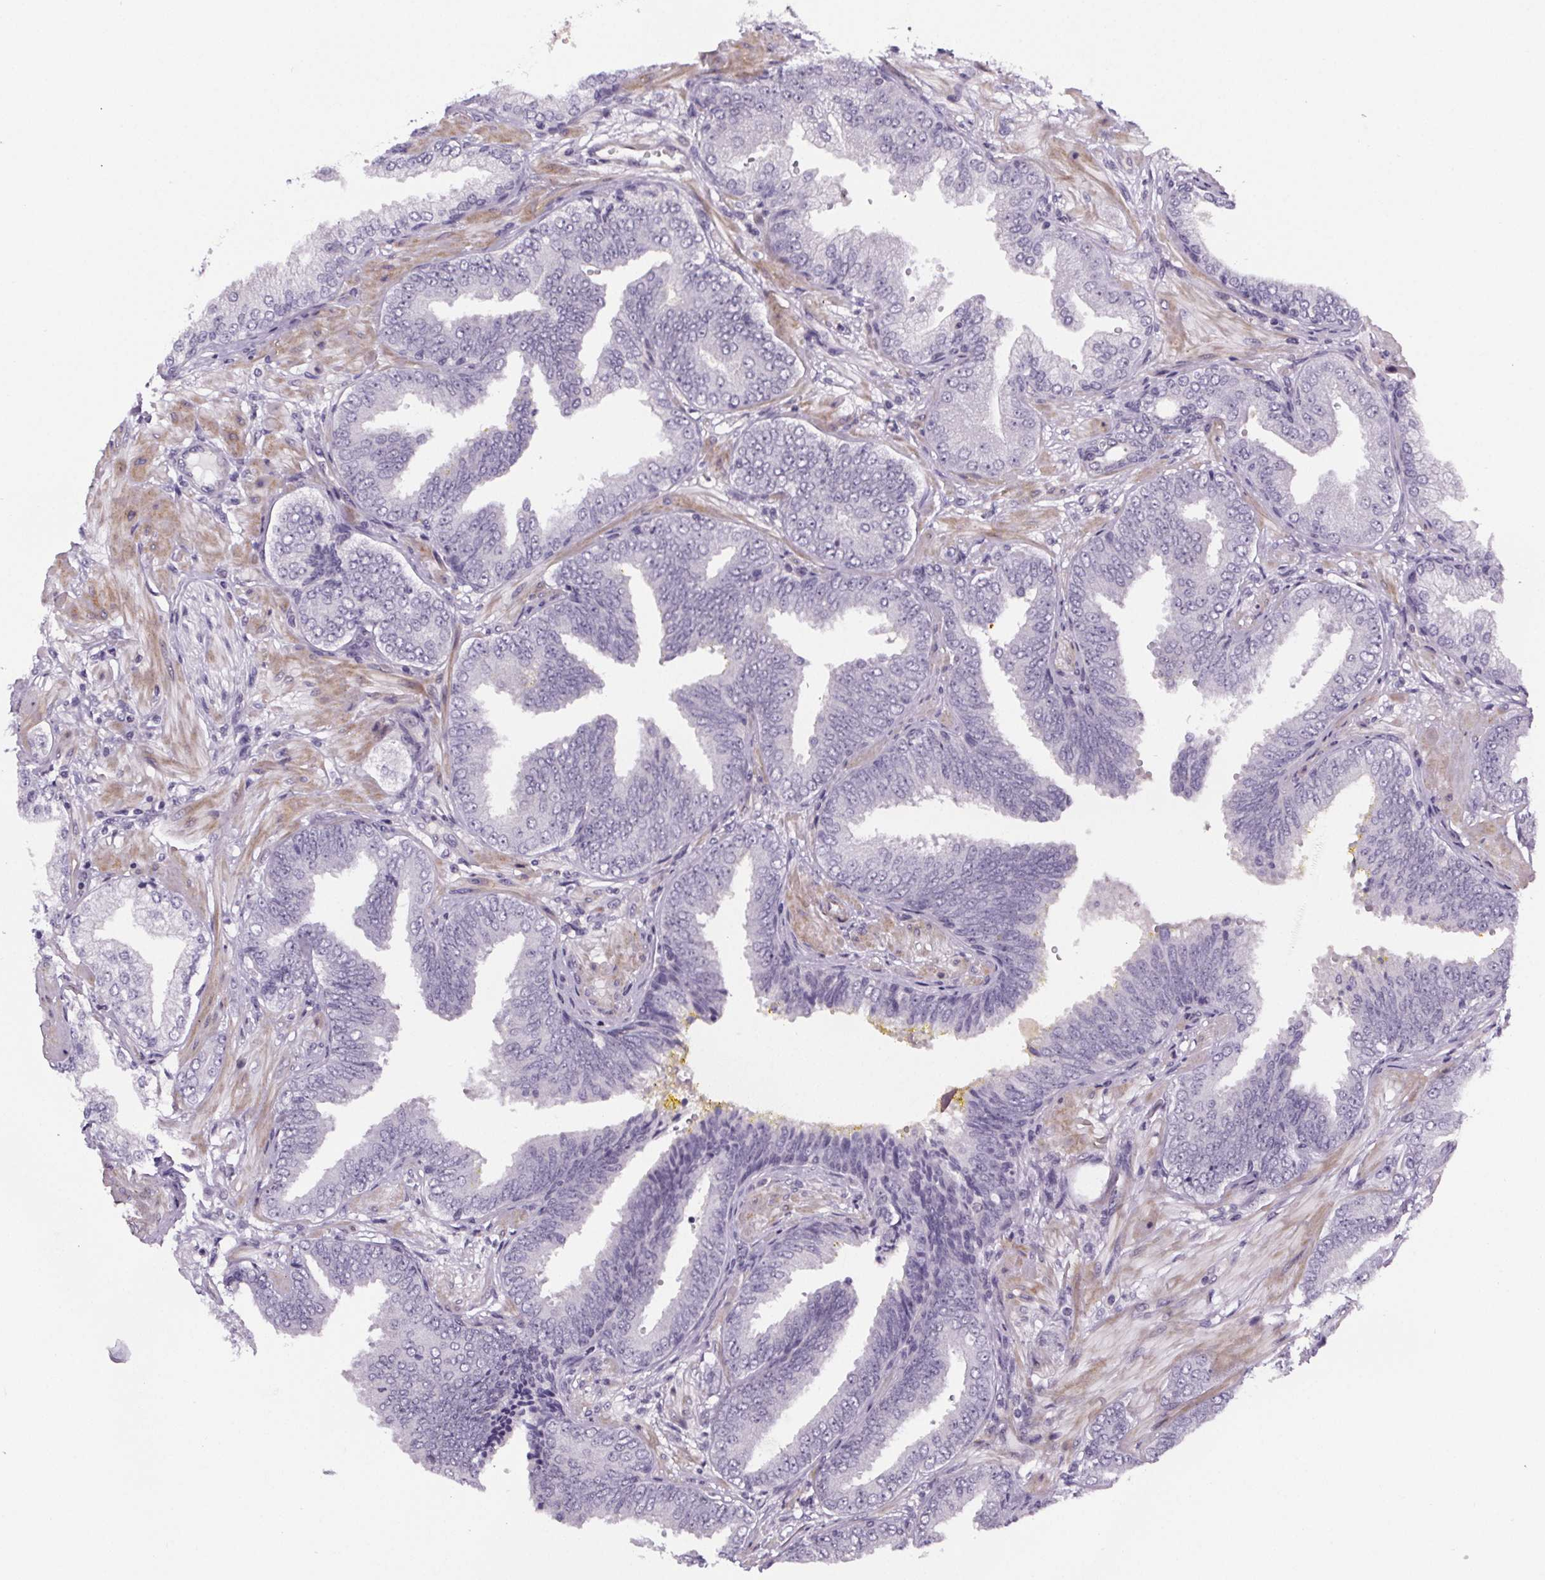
{"staining": {"intensity": "negative", "quantity": "none", "location": "none"}, "tissue": "prostate cancer", "cell_type": "Tumor cells", "image_type": "cancer", "snomed": [{"axis": "morphology", "description": "Adenocarcinoma, Low grade"}, {"axis": "topography", "description": "Prostate"}], "caption": "Immunohistochemistry (IHC) of human prostate cancer displays no positivity in tumor cells.", "gene": "TTC12", "patient": {"sex": "male", "age": 55}}